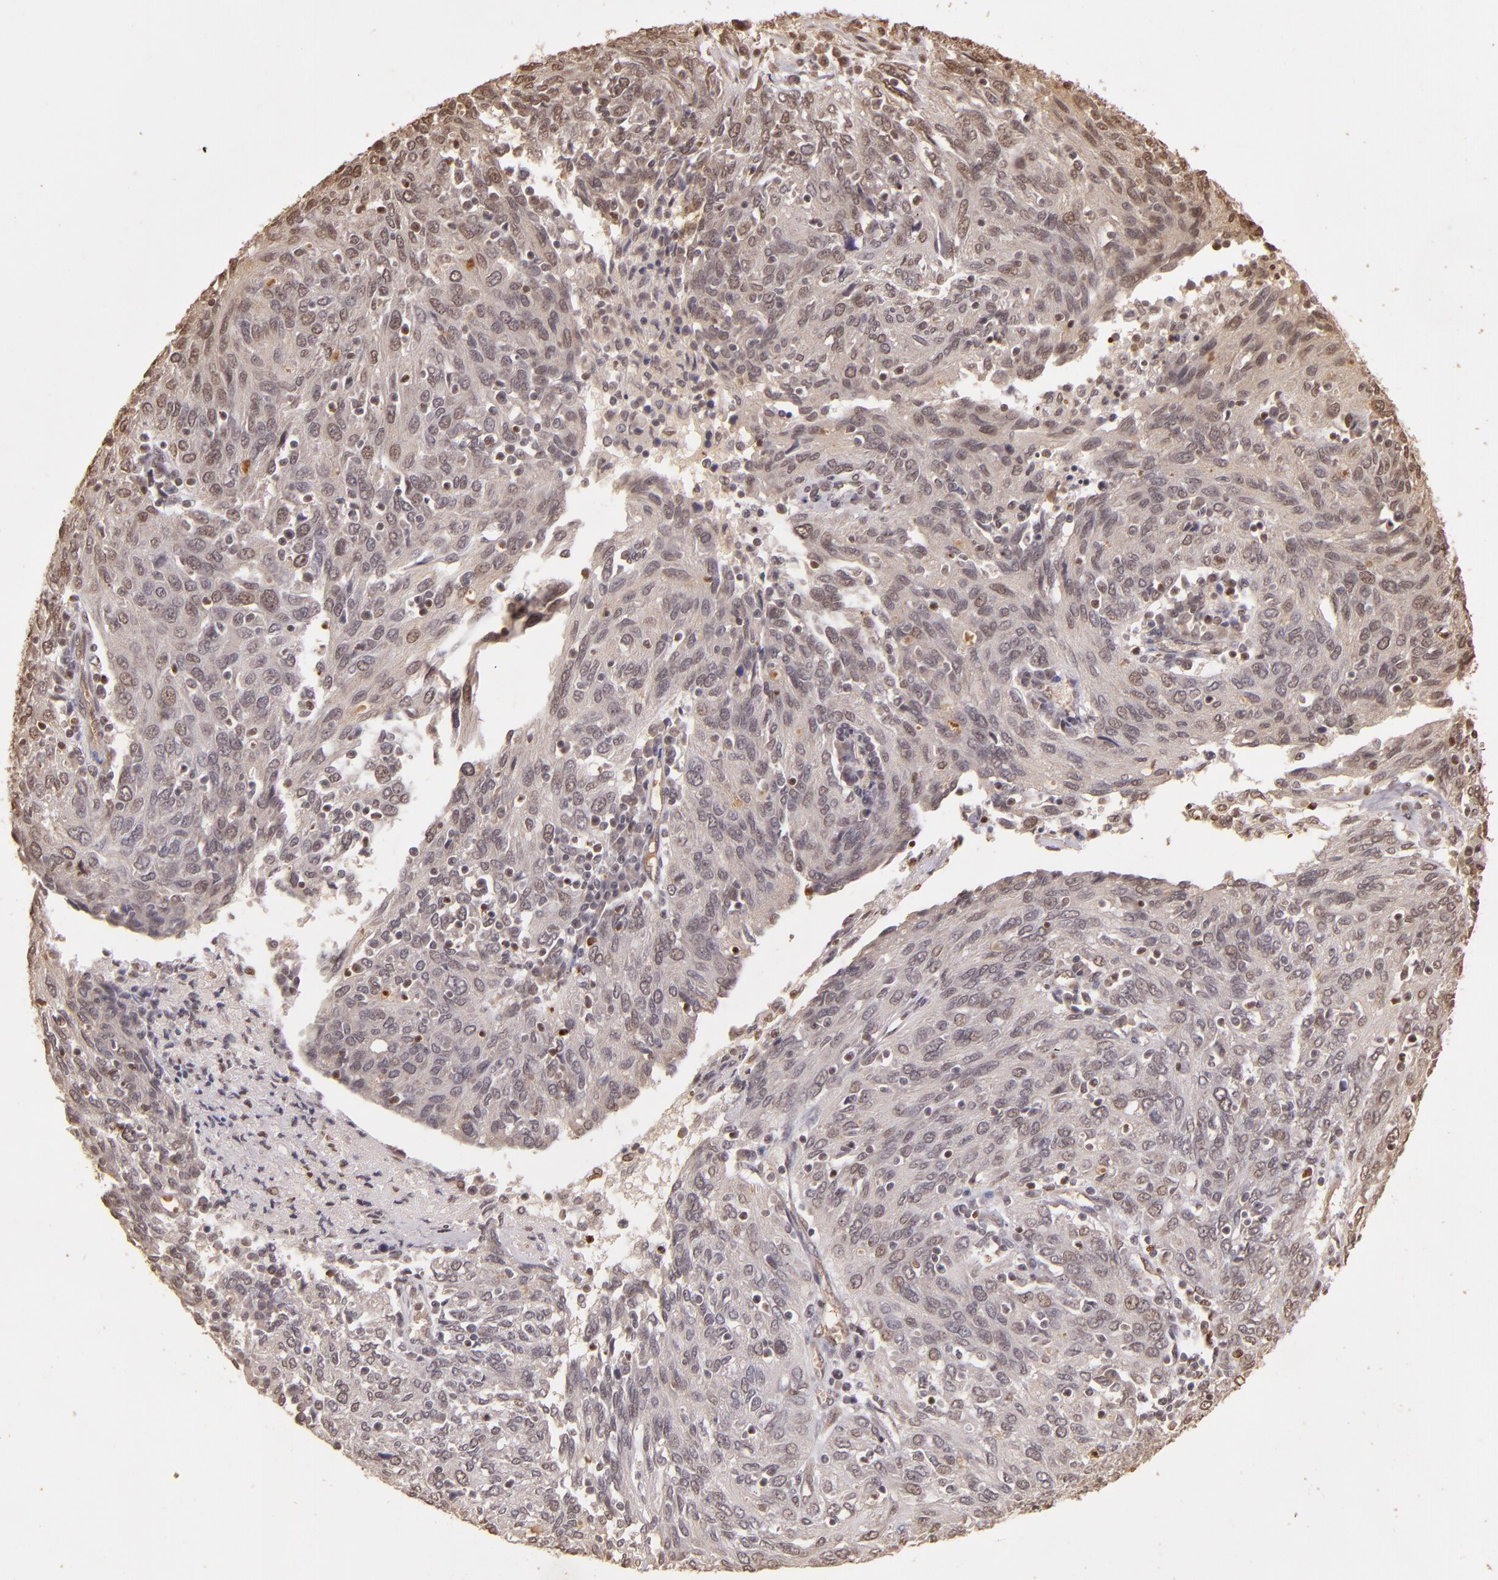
{"staining": {"intensity": "weak", "quantity": ">75%", "location": "cytoplasmic/membranous,nuclear"}, "tissue": "ovarian cancer", "cell_type": "Tumor cells", "image_type": "cancer", "snomed": [{"axis": "morphology", "description": "Carcinoma, endometroid"}, {"axis": "topography", "description": "Ovary"}], "caption": "Ovarian cancer was stained to show a protein in brown. There is low levels of weak cytoplasmic/membranous and nuclear staining in approximately >75% of tumor cells.", "gene": "CUL1", "patient": {"sex": "female", "age": 50}}